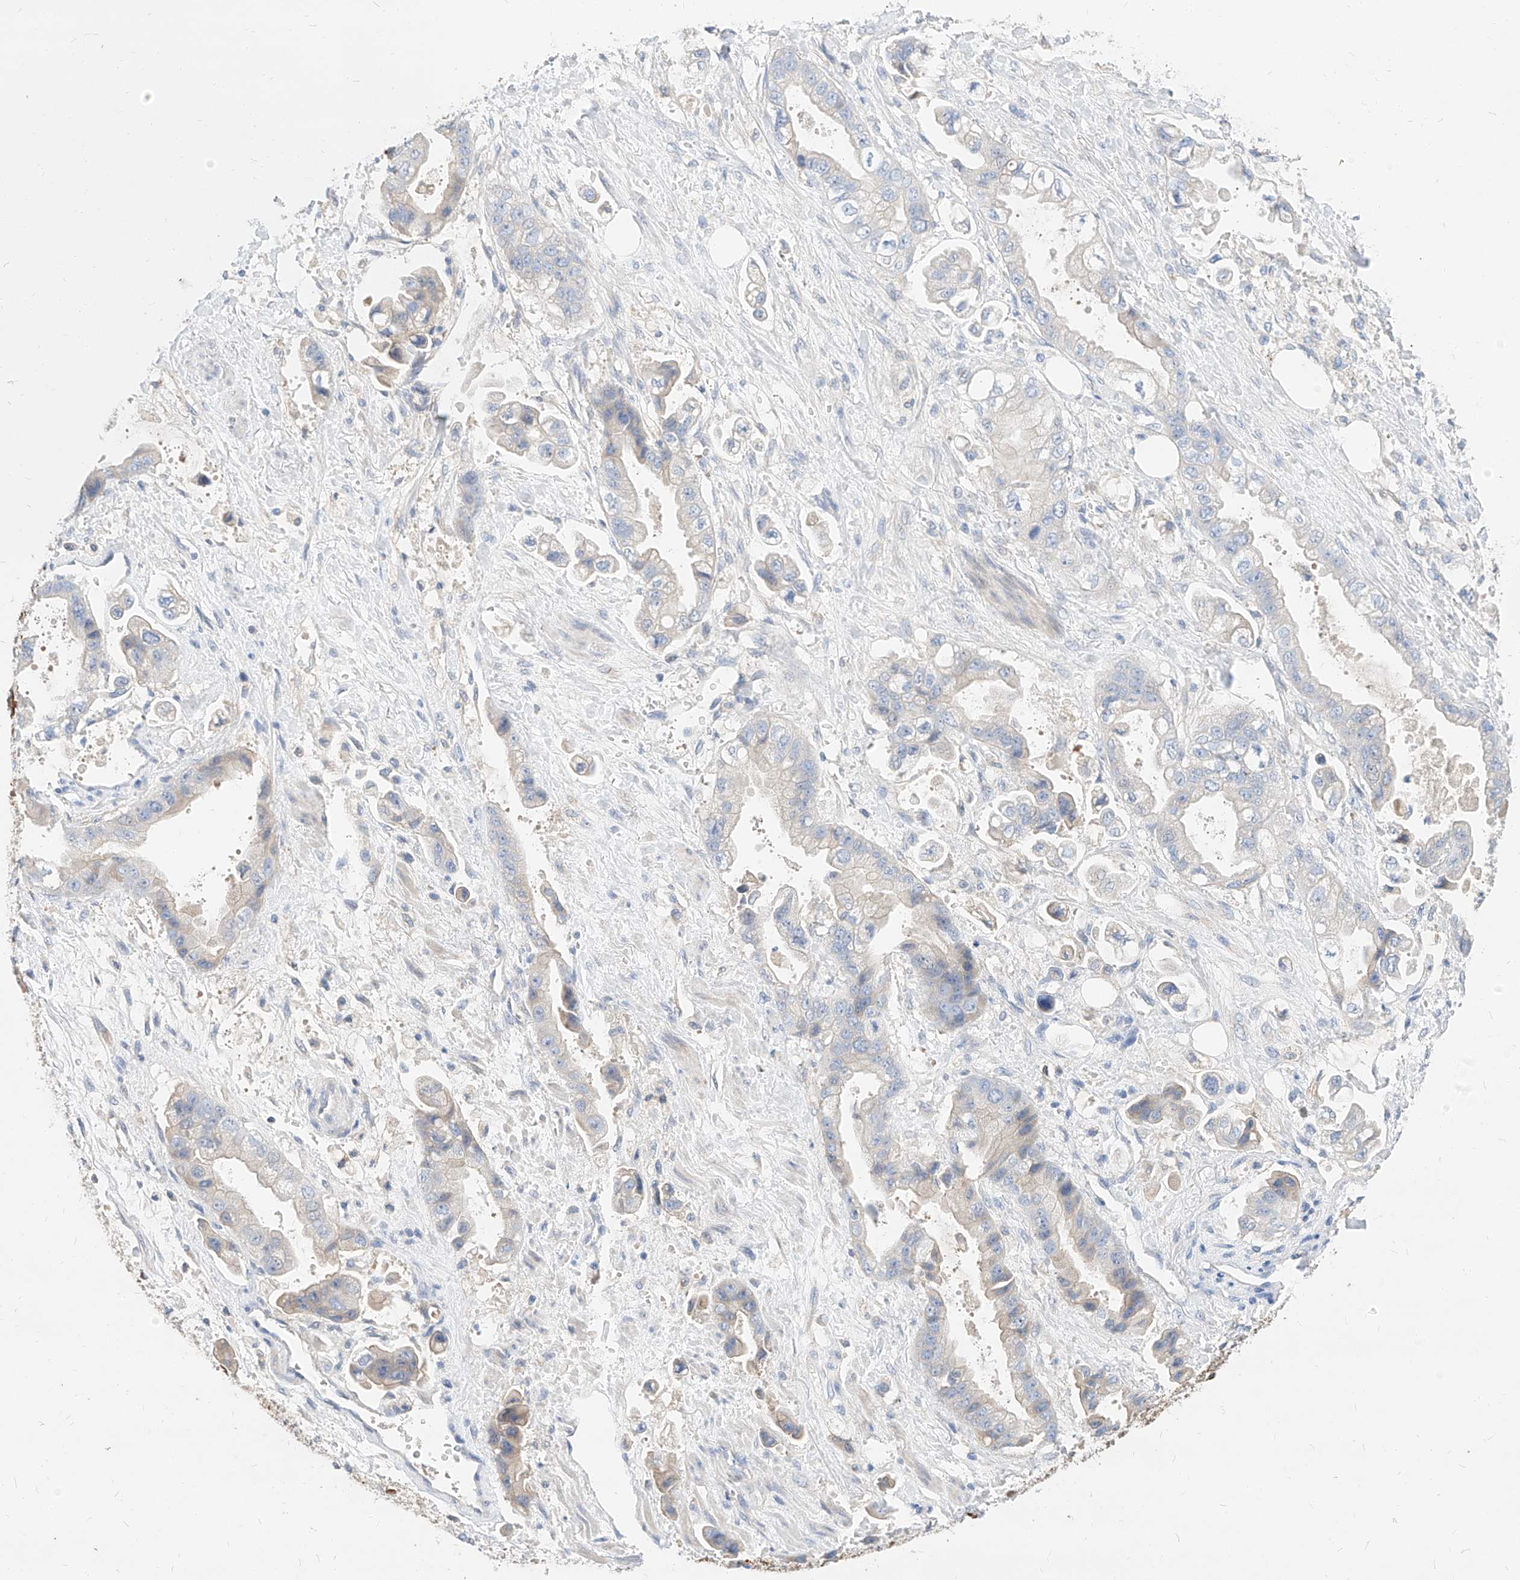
{"staining": {"intensity": "negative", "quantity": "none", "location": "none"}, "tissue": "stomach cancer", "cell_type": "Tumor cells", "image_type": "cancer", "snomed": [{"axis": "morphology", "description": "Adenocarcinoma, NOS"}, {"axis": "topography", "description": "Stomach"}], "caption": "The image shows no significant positivity in tumor cells of stomach adenocarcinoma.", "gene": "MAP7", "patient": {"sex": "male", "age": 62}}